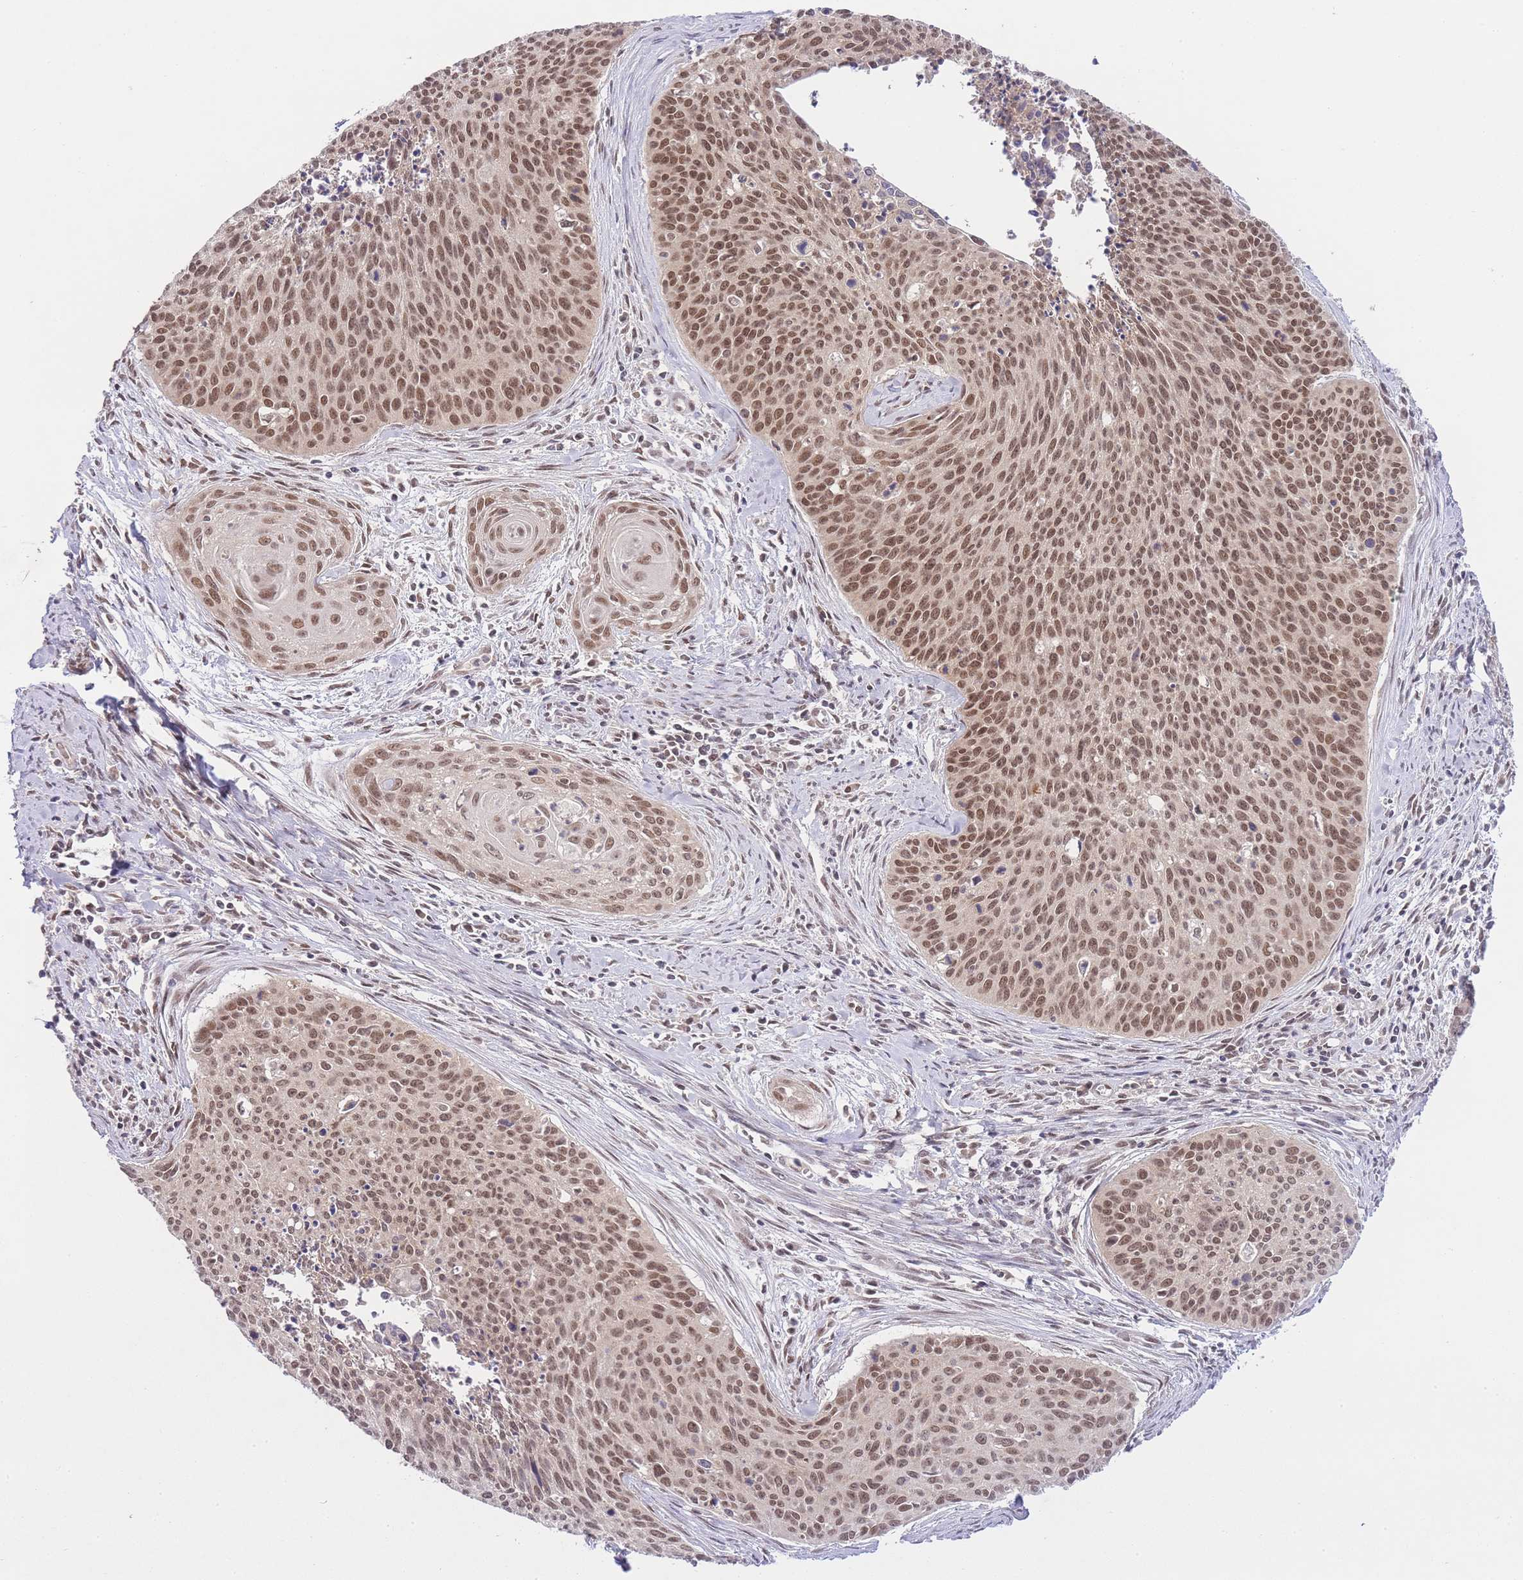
{"staining": {"intensity": "moderate", "quantity": ">75%", "location": "nuclear"}, "tissue": "cervical cancer", "cell_type": "Tumor cells", "image_type": "cancer", "snomed": [{"axis": "morphology", "description": "Squamous cell carcinoma, NOS"}, {"axis": "topography", "description": "Cervix"}], "caption": "High-magnification brightfield microscopy of cervical cancer stained with DAB (3,3'-diaminobenzidine) (brown) and counterstained with hematoxylin (blue). tumor cells exhibit moderate nuclear positivity is seen in about>75% of cells.", "gene": "TMED3", "patient": {"sex": "female", "age": 55}}